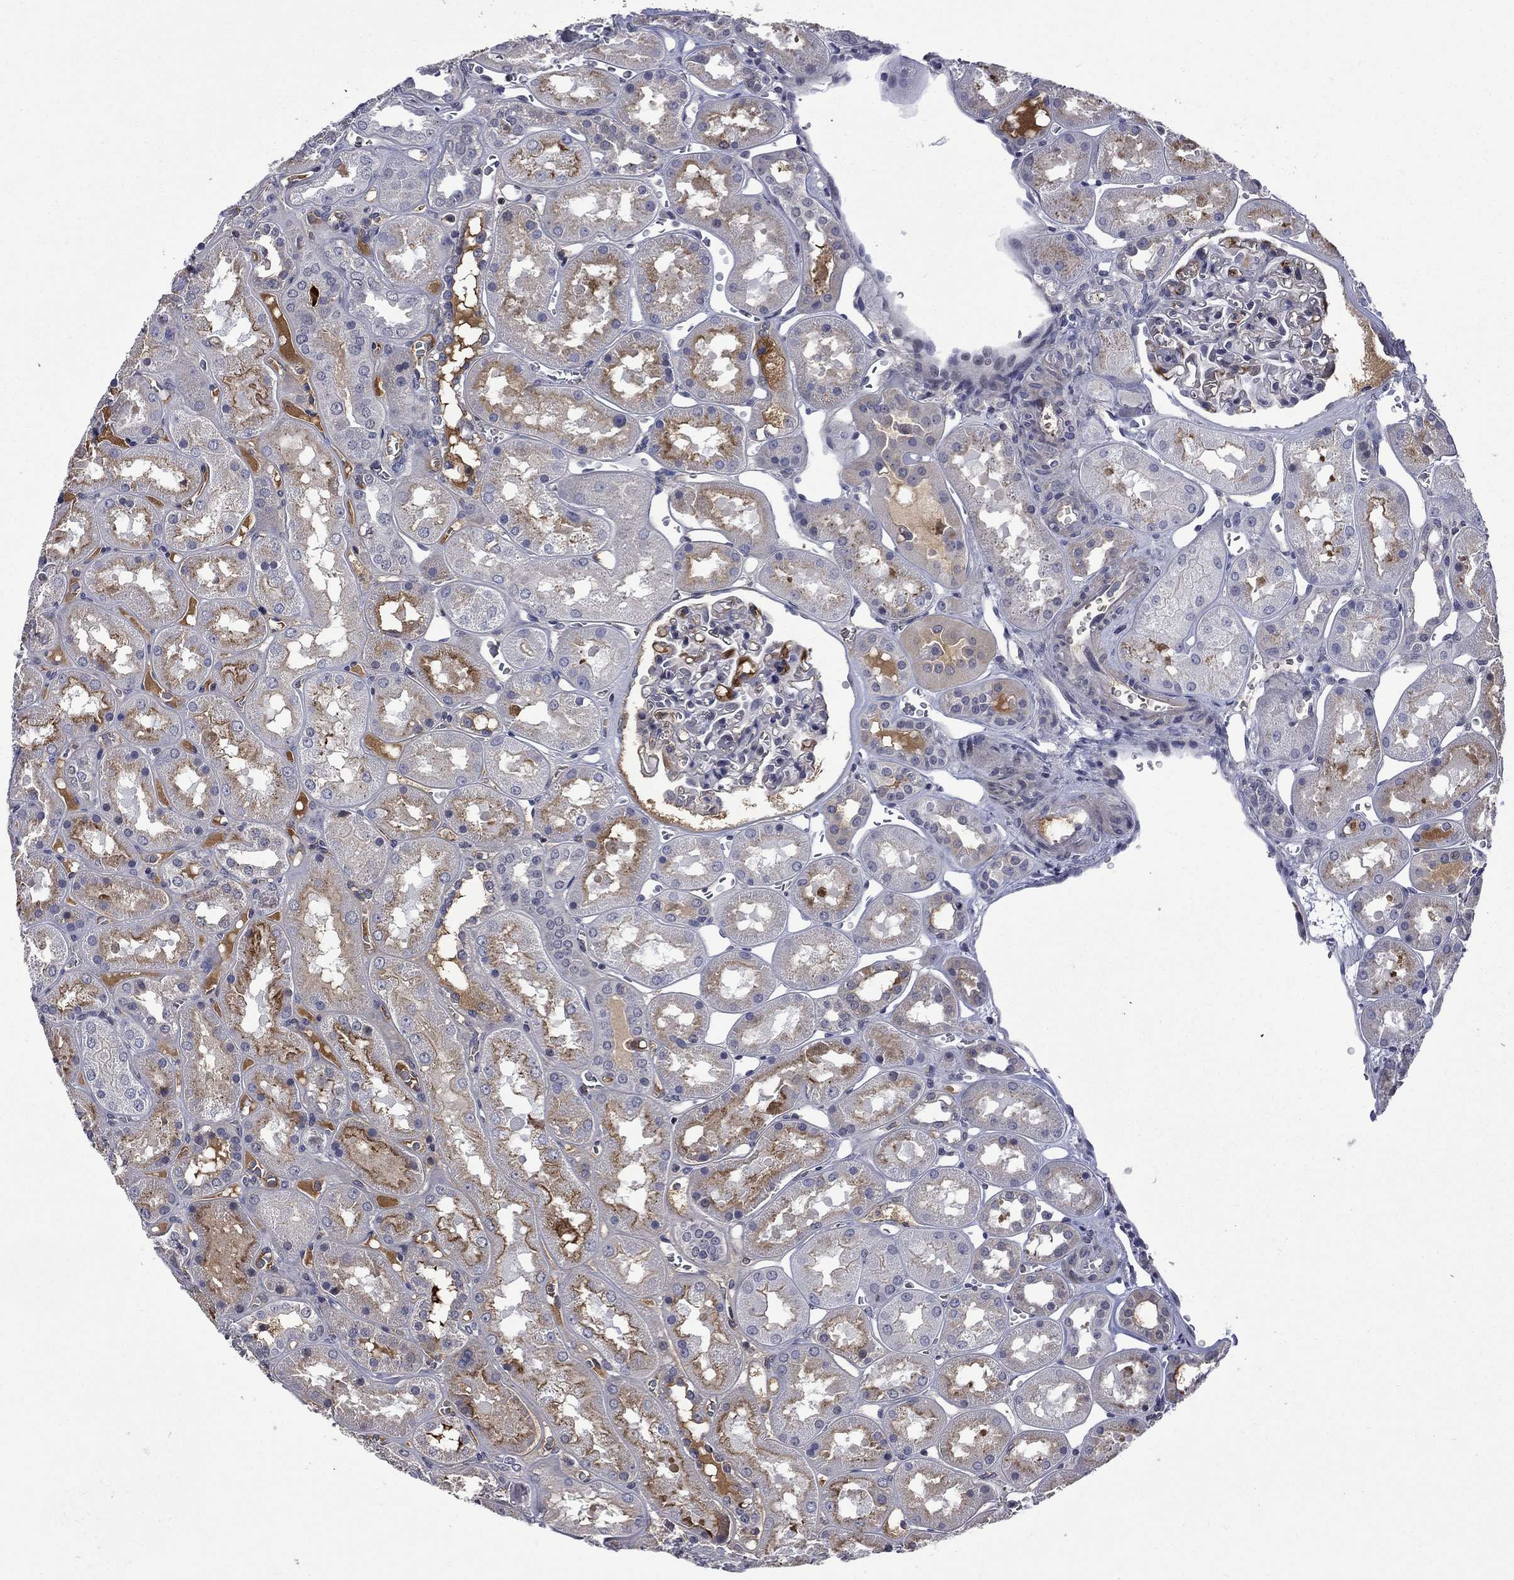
{"staining": {"intensity": "negative", "quantity": "none", "location": "none"}, "tissue": "kidney", "cell_type": "Cells in glomeruli", "image_type": "normal", "snomed": [{"axis": "morphology", "description": "Normal tissue, NOS"}, {"axis": "topography", "description": "Kidney"}], "caption": "This is an IHC histopathology image of normal human kidney. There is no staining in cells in glomeruli.", "gene": "FGG", "patient": {"sex": "male", "age": 73}}